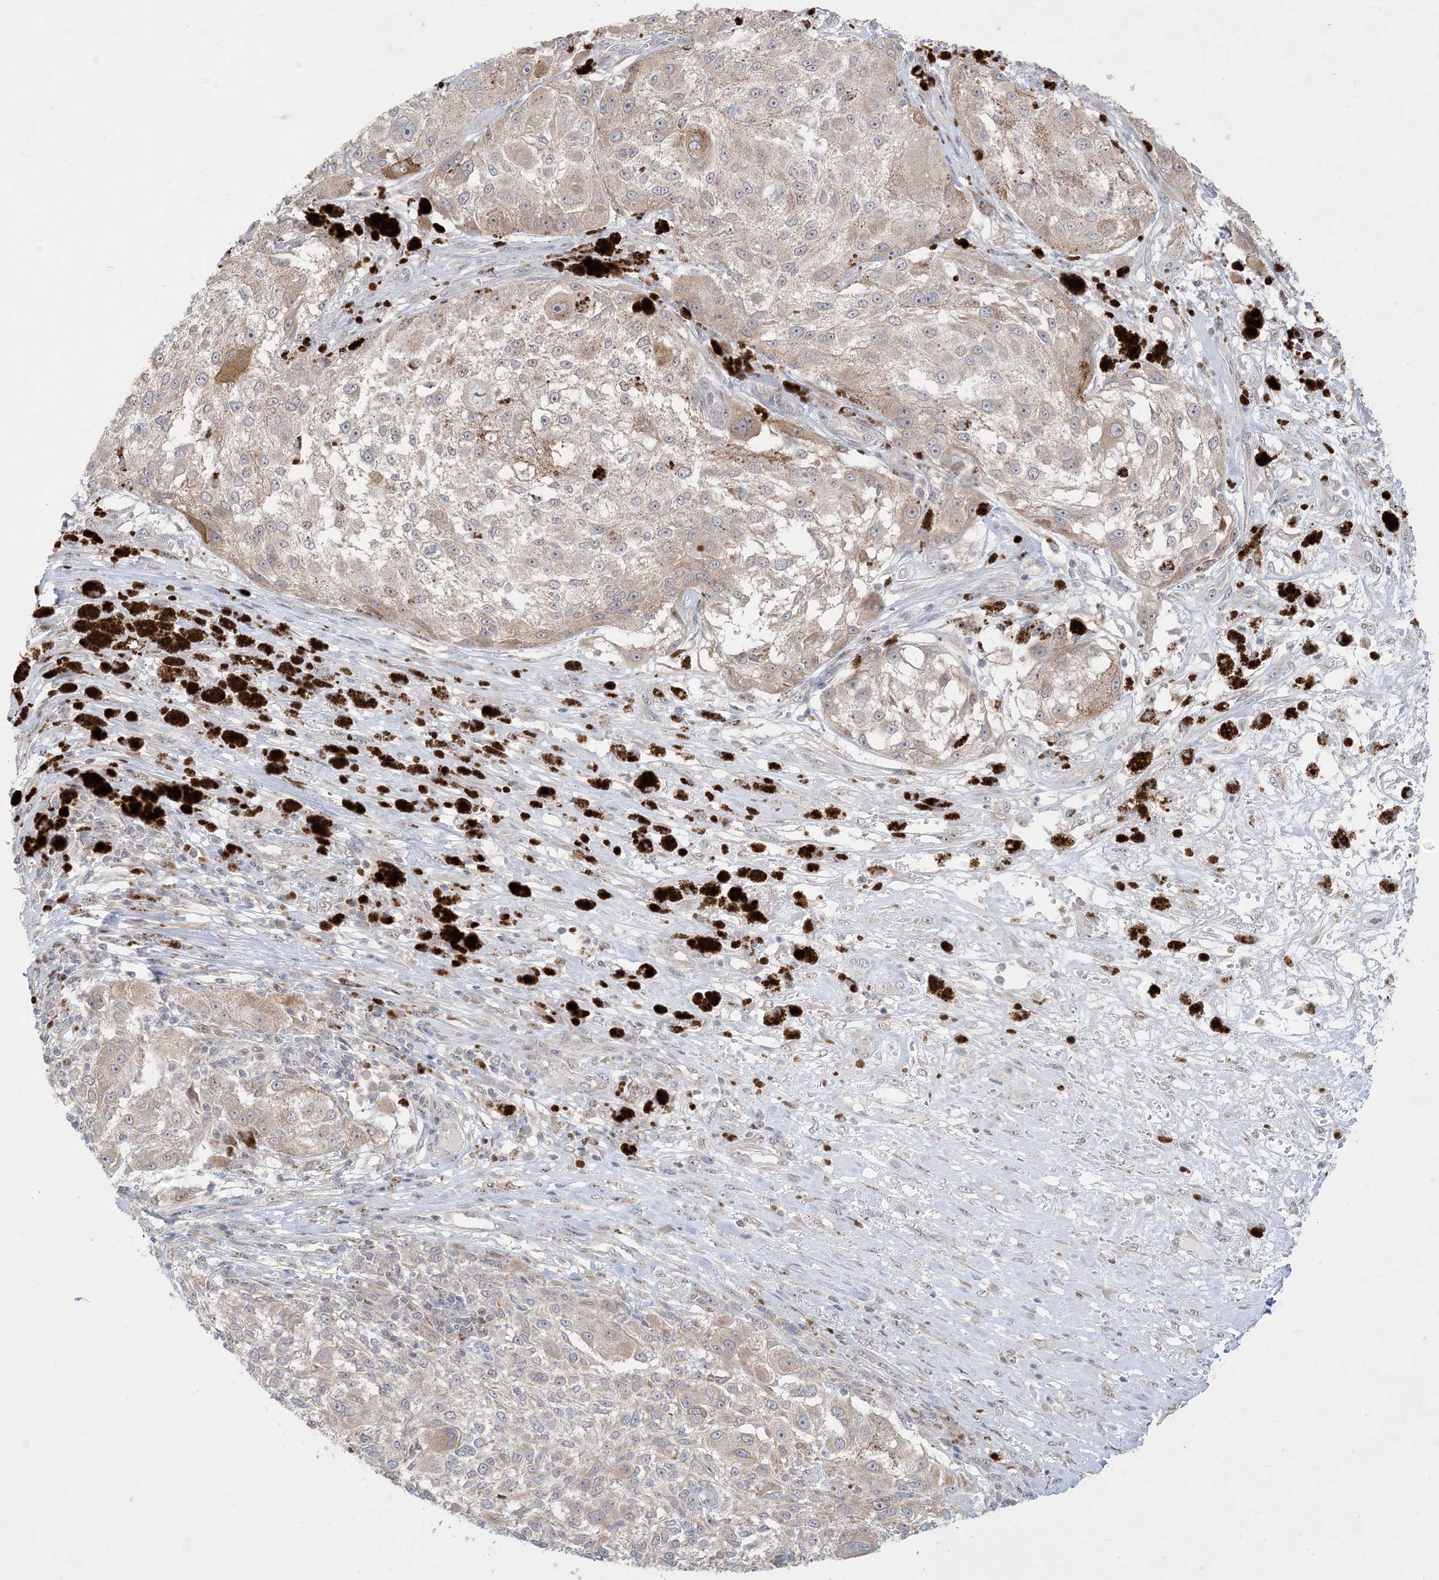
{"staining": {"intensity": "weak", "quantity": "25%-75%", "location": "cytoplasmic/membranous"}, "tissue": "melanoma", "cell_type": "Tumor cells", "image_type": "cancer", "snomed": [{"axis": "morphology", "description": "Necrosis, NOS"}, {"axis": "morphology", "description": "Malignant melanoma, NOS"}, {"axis": "topography", "description": "Skin"}], "caption": "IHC histopathology image of neoplastic tissue: human malignant melanoma stained using immunohistochemistry (IHC) demonstrates low levels of weak protein expression localized specifically in the cytoplasmic/membranous of tumor cells, appearing as a cytoplasmic/membranous brown color.", "gene": "BHLHE40", "patient": {"sex": "female", "age": 87}}